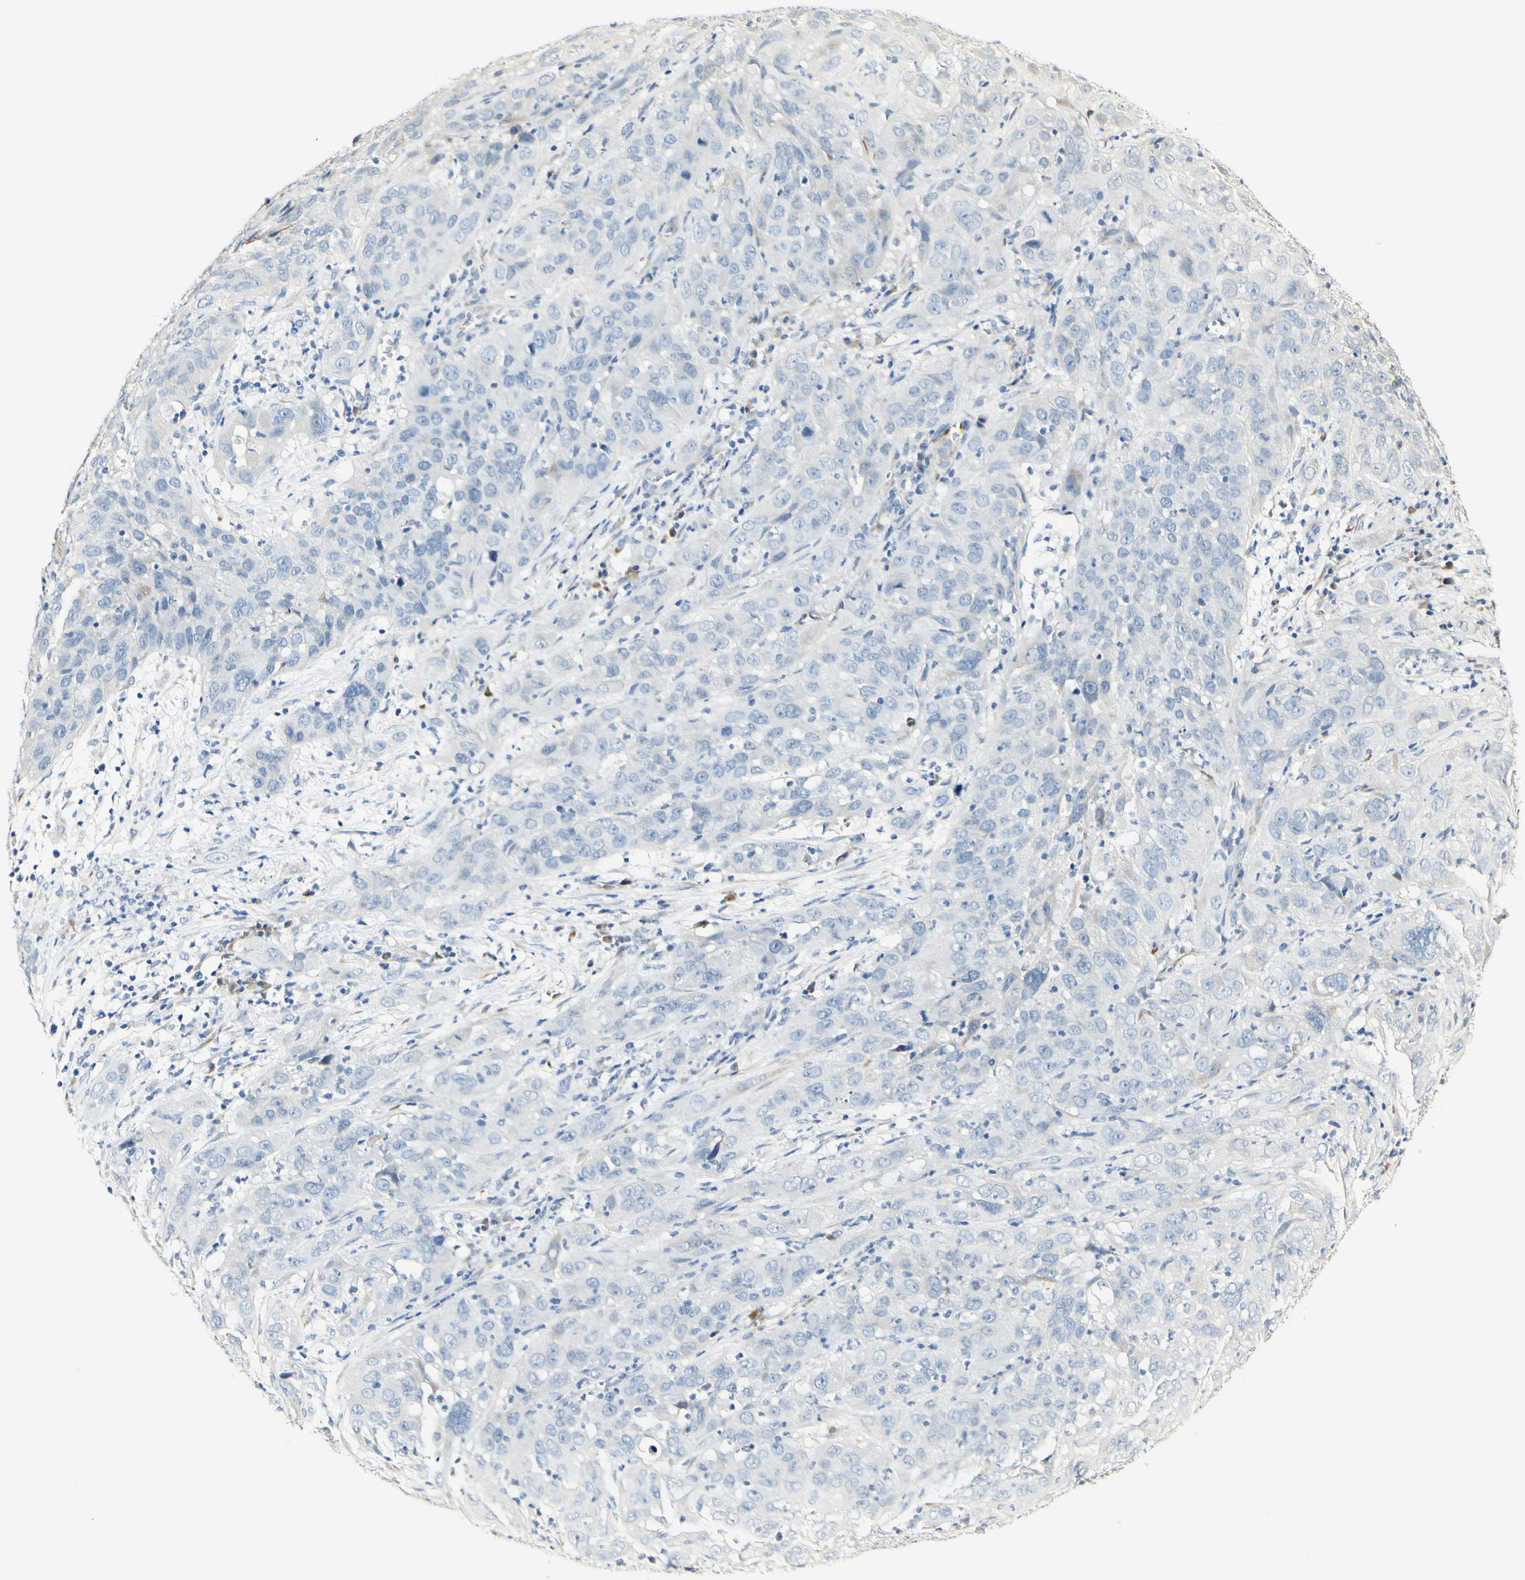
{"staining": {"intensity": "negative", "quantity": "none", "location": "none"}, "tissue": "cervical cancer", "cell_type": "Tumor cells", "image_type": "cancer", "snomed": [{"axis": "morphology", "description": "Squamous cell carcinoma, NOS"}, {"axis": "topography", "description": "Cervix"}], "caption": "Immunohistochemistry histopathology image of neoplastic tissue: human cervical squamous cell carcinoma stained with DAB (3,3'-diaminobenzidine) exhibits no significant protein expression in tumor cells.", "gene": "FMO3", "patient": {"sex": "female", "age": 32}}